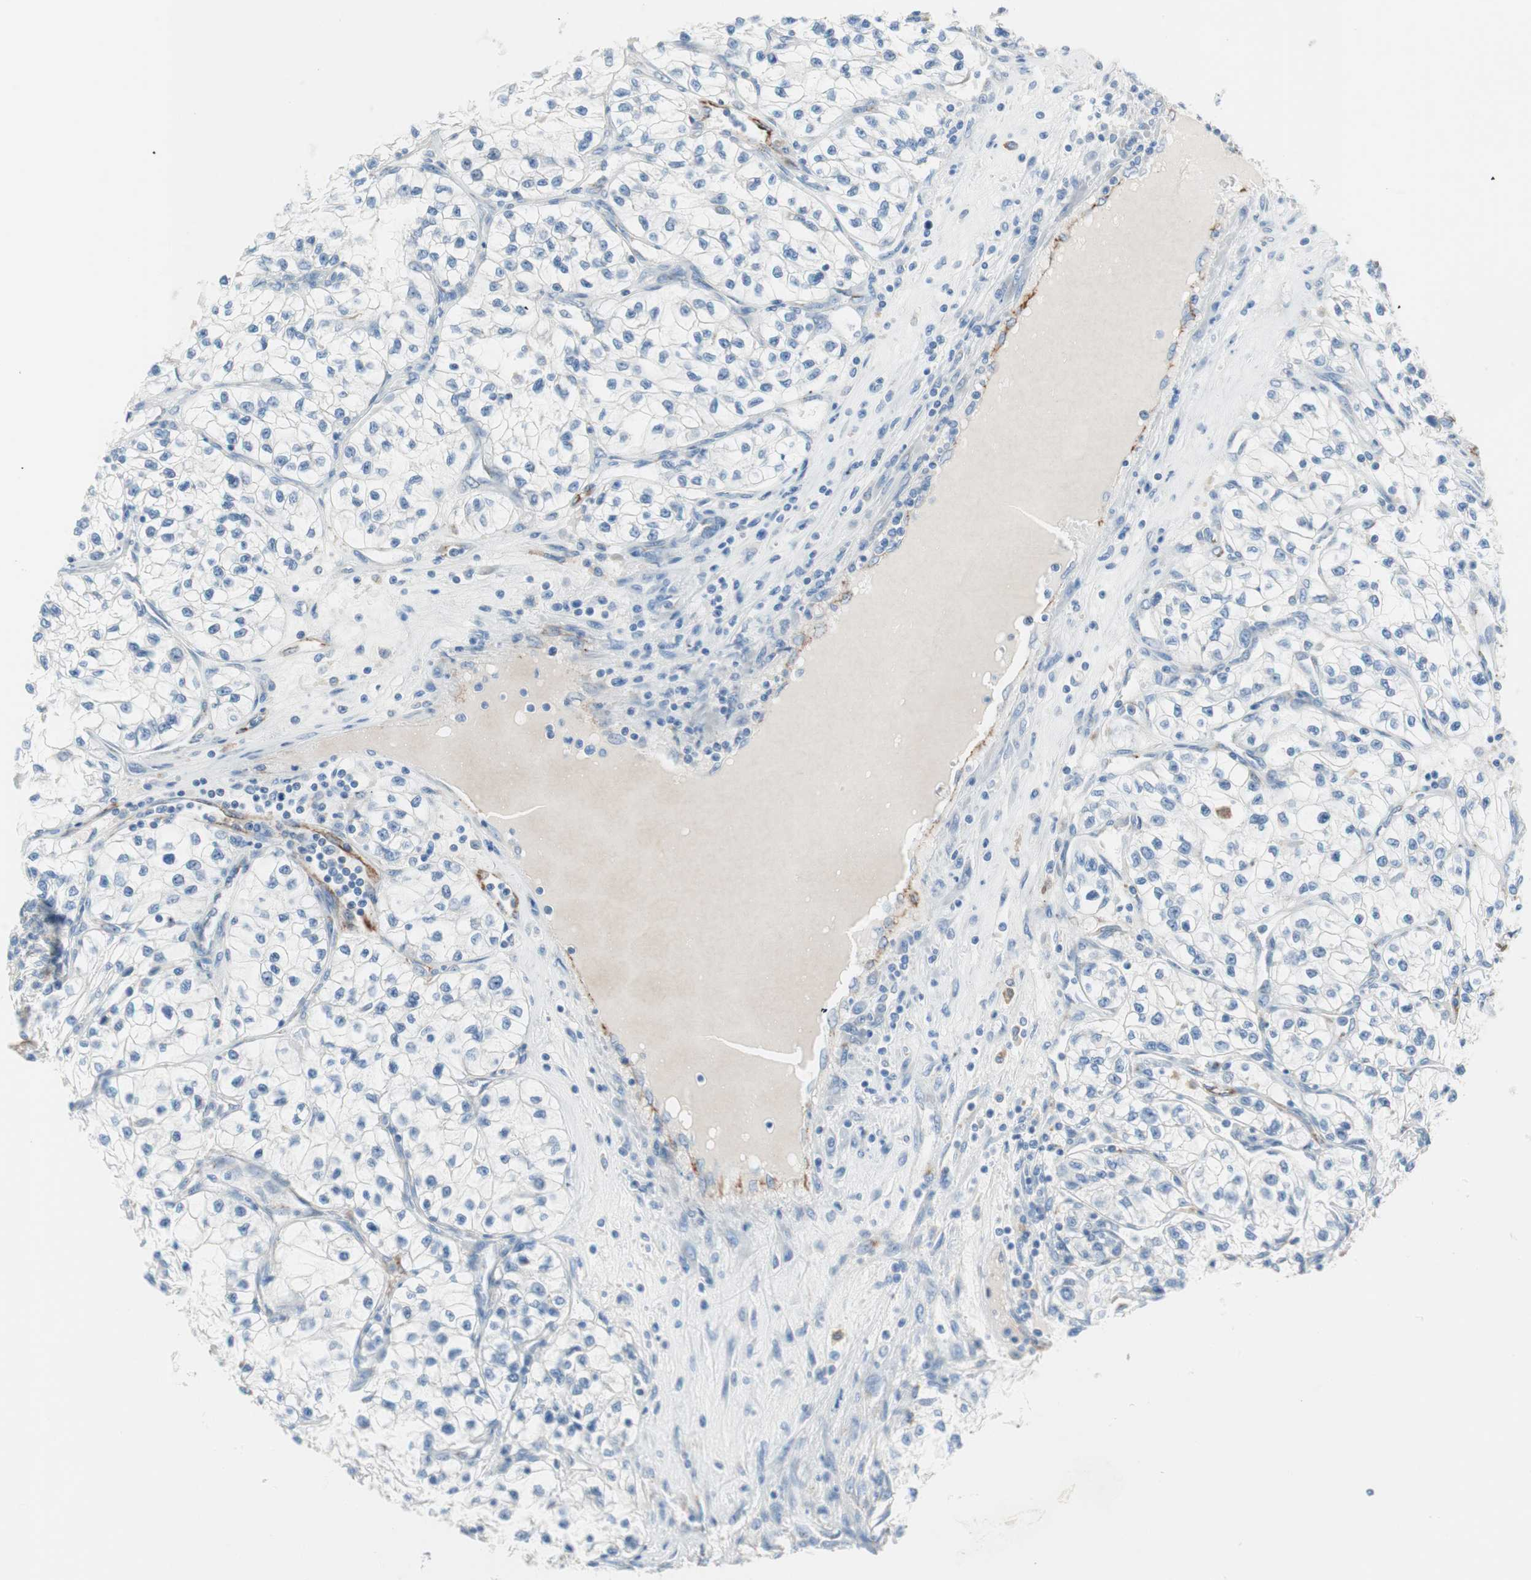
{"staining": {"intensity": "negative", "quantity": "none", "location": "none"}, "tissue": "renal cancer", "cell_type": "Tumor cells", "image_type": "cancer", "snomed": [{"axis": "morphology", "description": "Adenocarcinoma, NOS"}, {"axis": "topography", "description": "Kidney"}], "caption": "Renal cancer was stained to show a protein in brown. There is no significant positivity in tumor cells. Nuclei are stained in blue.", "gene": "GLUL", "patient": {"sex": "female", "age": 57}}